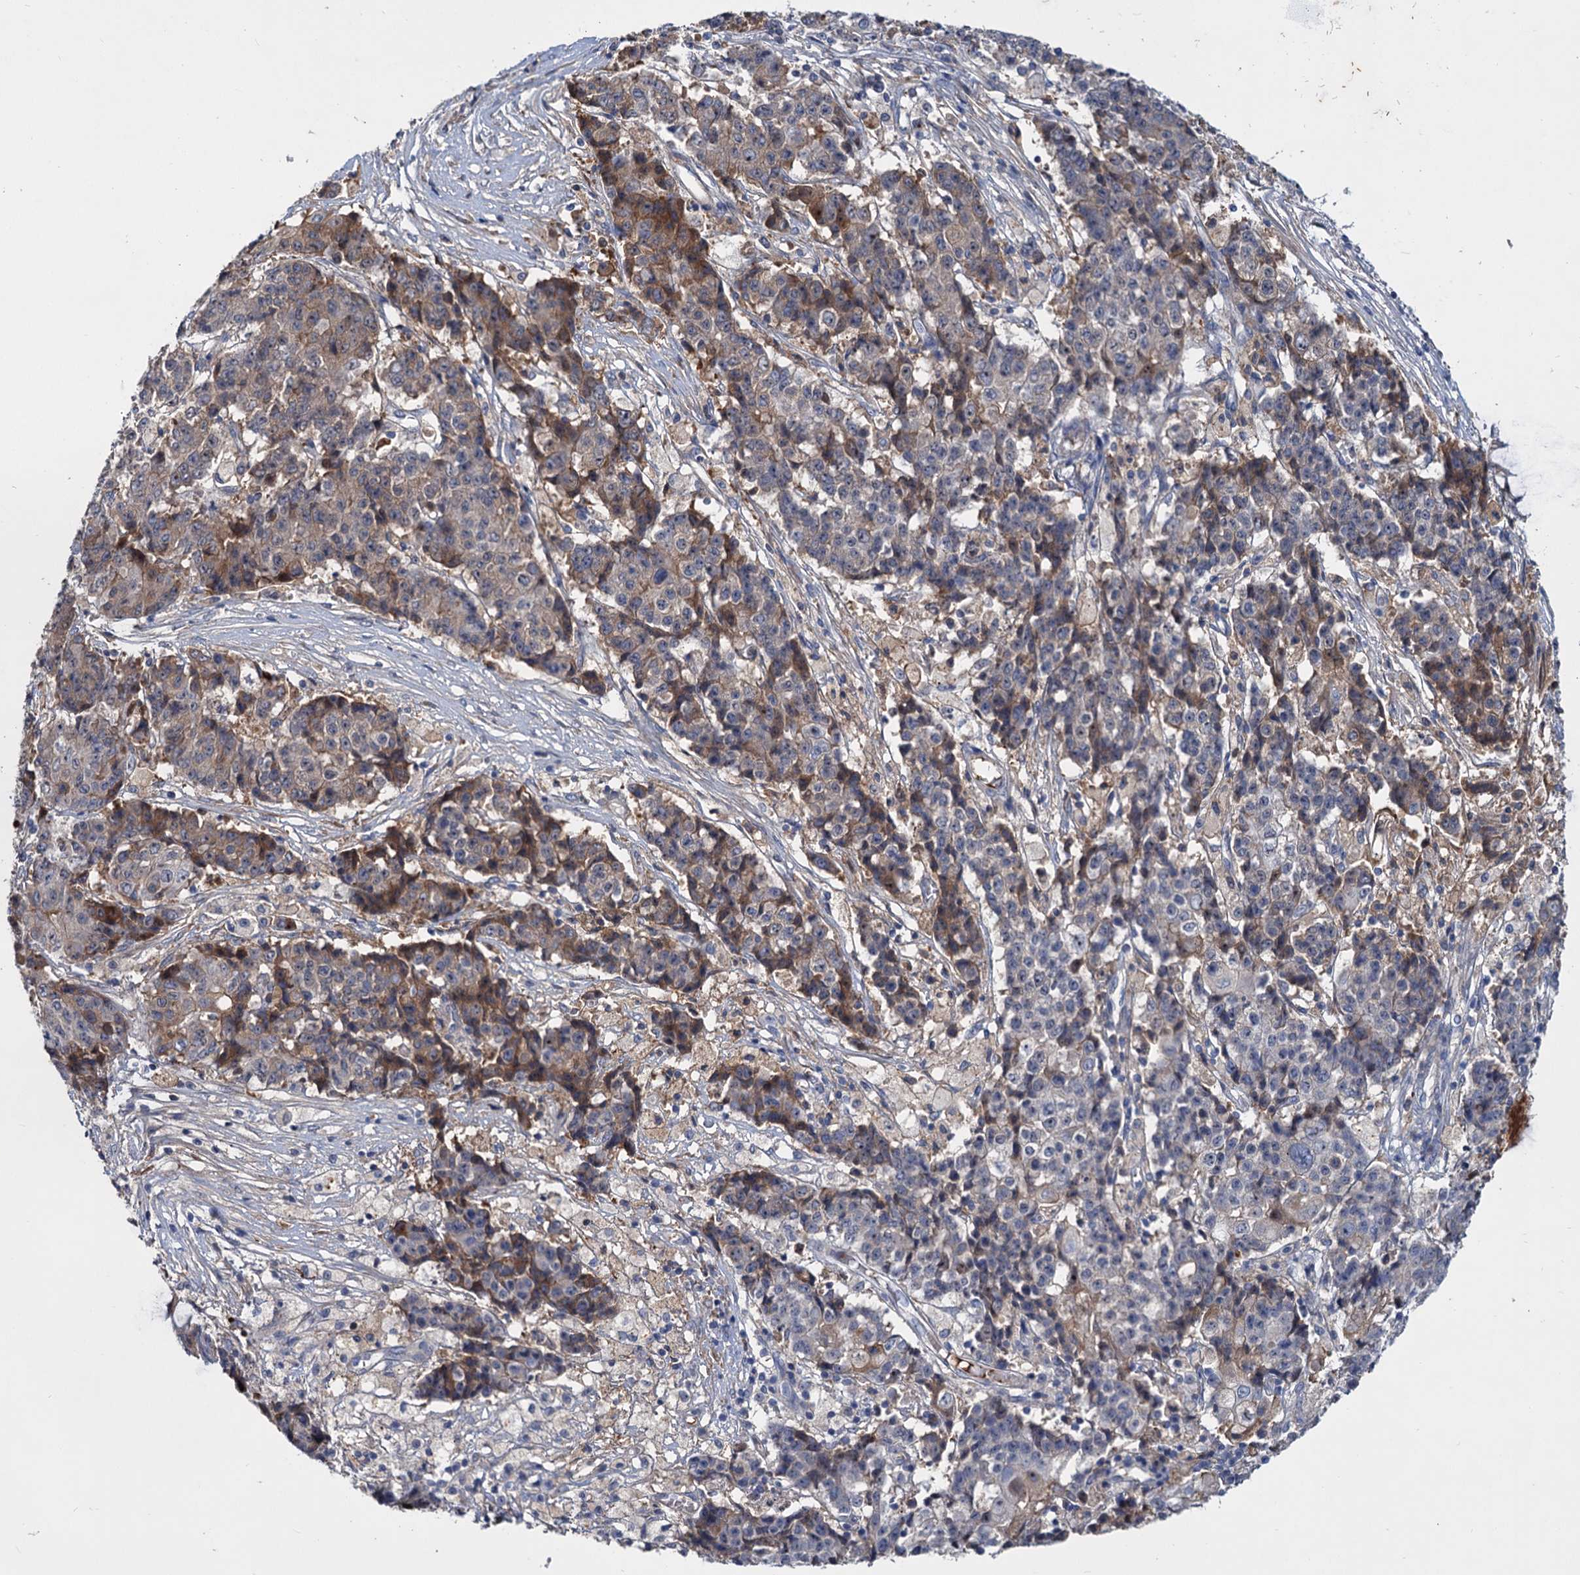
{"staining": {"intensity": "moderate", "quantity": "<25%", "location": "cytoplasmic/membranous"}, "tissue": "ovarian cancer", "cell_type": "Tumor cells", "image_type": "cancer", "snomed": [{"axis": "morphology", "description": "Carcinoma, endometroid"}, {"axis": "topography", "description": "Ovary"}], "caption": "Immunohistochemistry (IHC) histopathology image of neoplastic tissue: ovarian cancer (endometroid carcinoma) stained using immunohistochemistry reveals low levels of moderate protein expression localized specifically in the cytoplasmic/membranous of tumor cells, appearing as a cytoplasmic/membranous brown color.", "gene": "CHRD", "patient": {"sex": "female", "age": 42}}